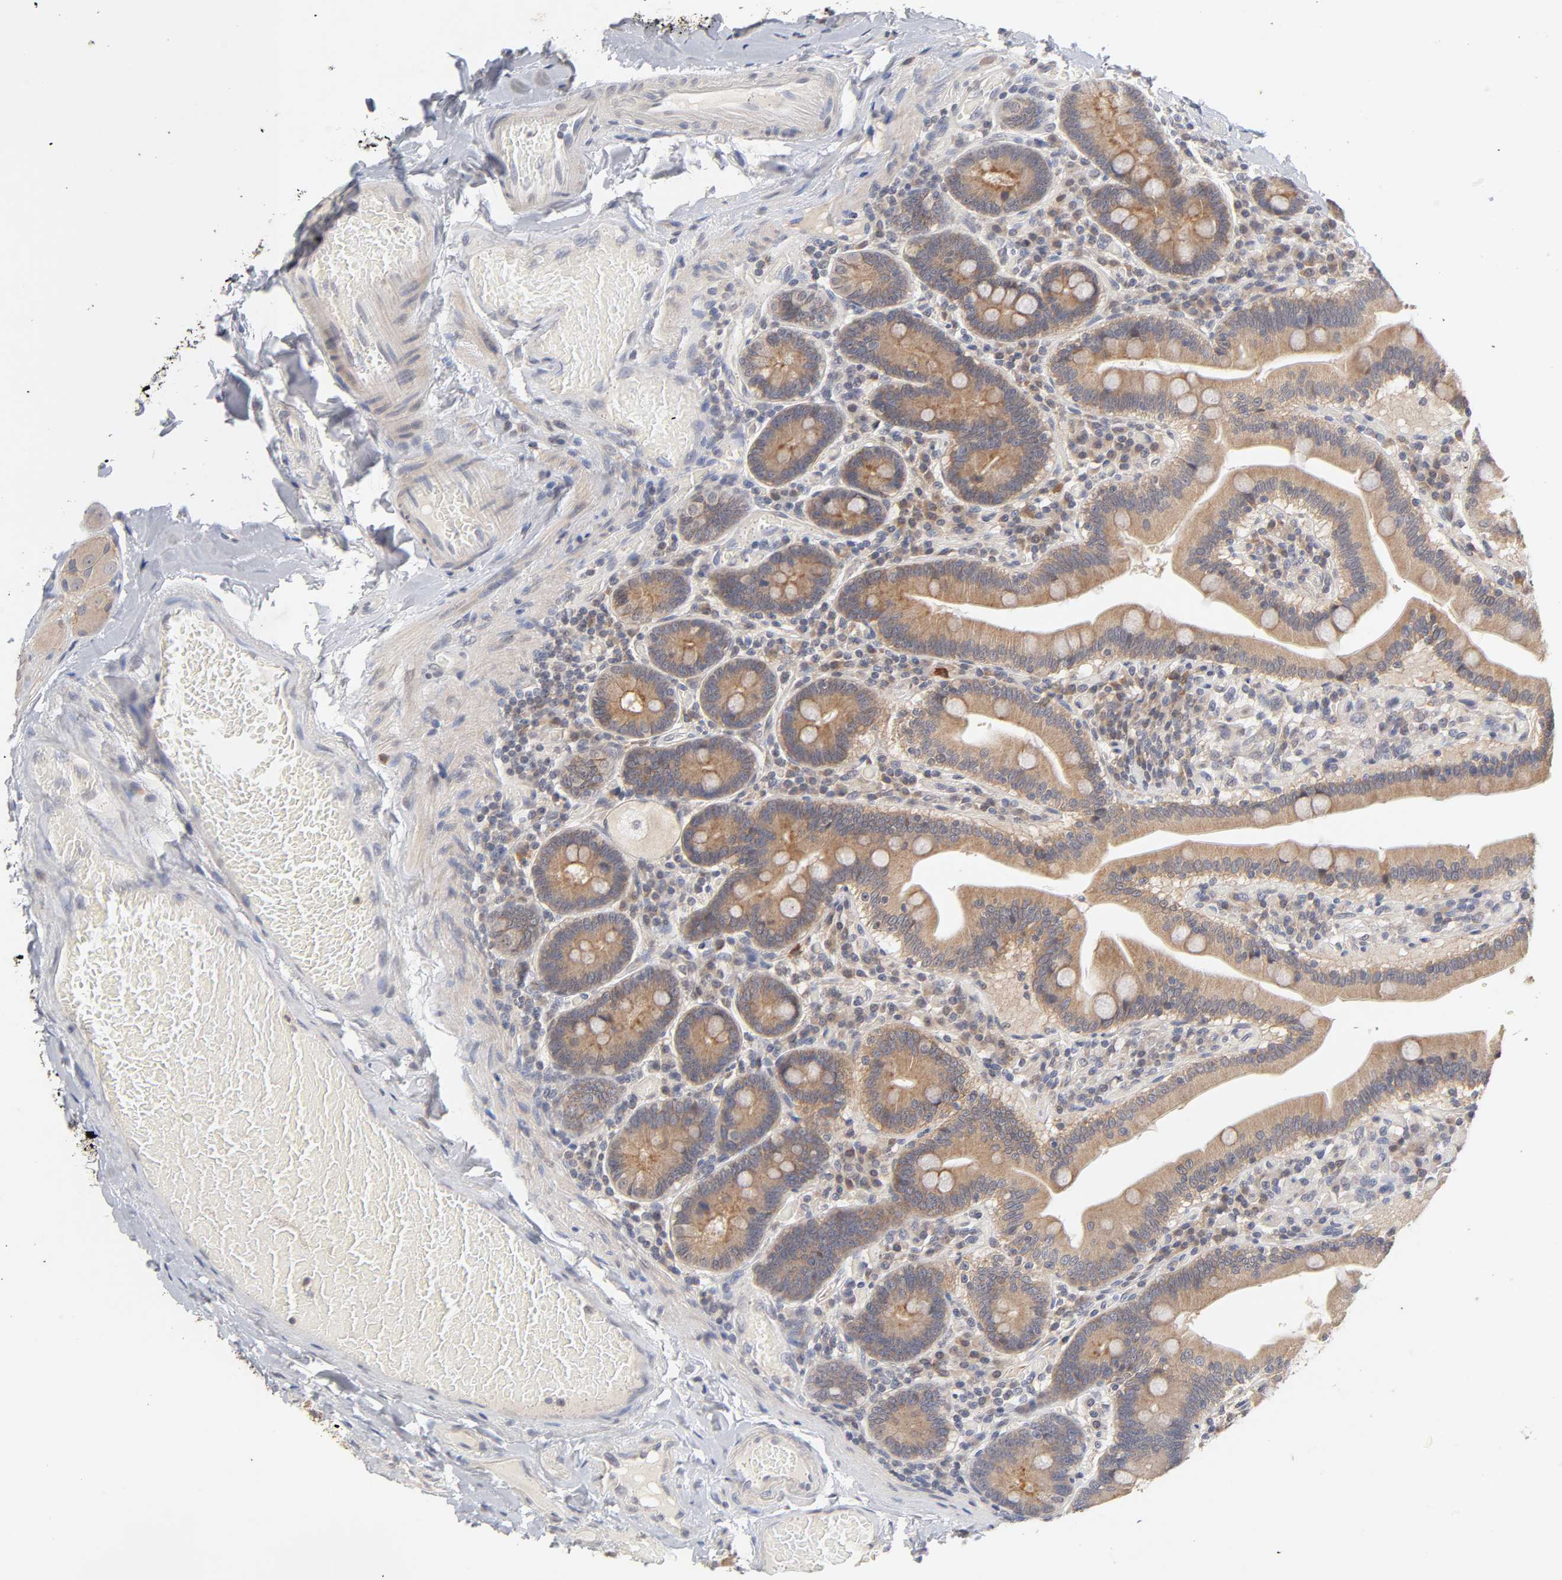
{"staining": {"intensity": "moderate", "quantity": ">75%", "location": "cytoplasmic/membranous"}, "tissue": "duodenum", "cell_type": "Glandular cells", "image_type": "normal", "snomed": [{"axis": "morphology", "description": "Normal tissue, NOS"}, {"axis": "topography", "description": "Duodenum"}], "caption": "Immunohistochemistry (IHC) staining of normal duodenum, which exhibits medium levels of moderate cytoplasmic/membranous positivity in approximately >75% of glandular cells indicating moderate cytoplasmic/membranous protein staining. The staining was performed using DAB (3,3'-diaminobenzidine) (brown) for protein detection and nuclei were counterstained in hematoxylin (blue).", "gene": "CXADR", "patient": {"sex": "male", "age": 66}}